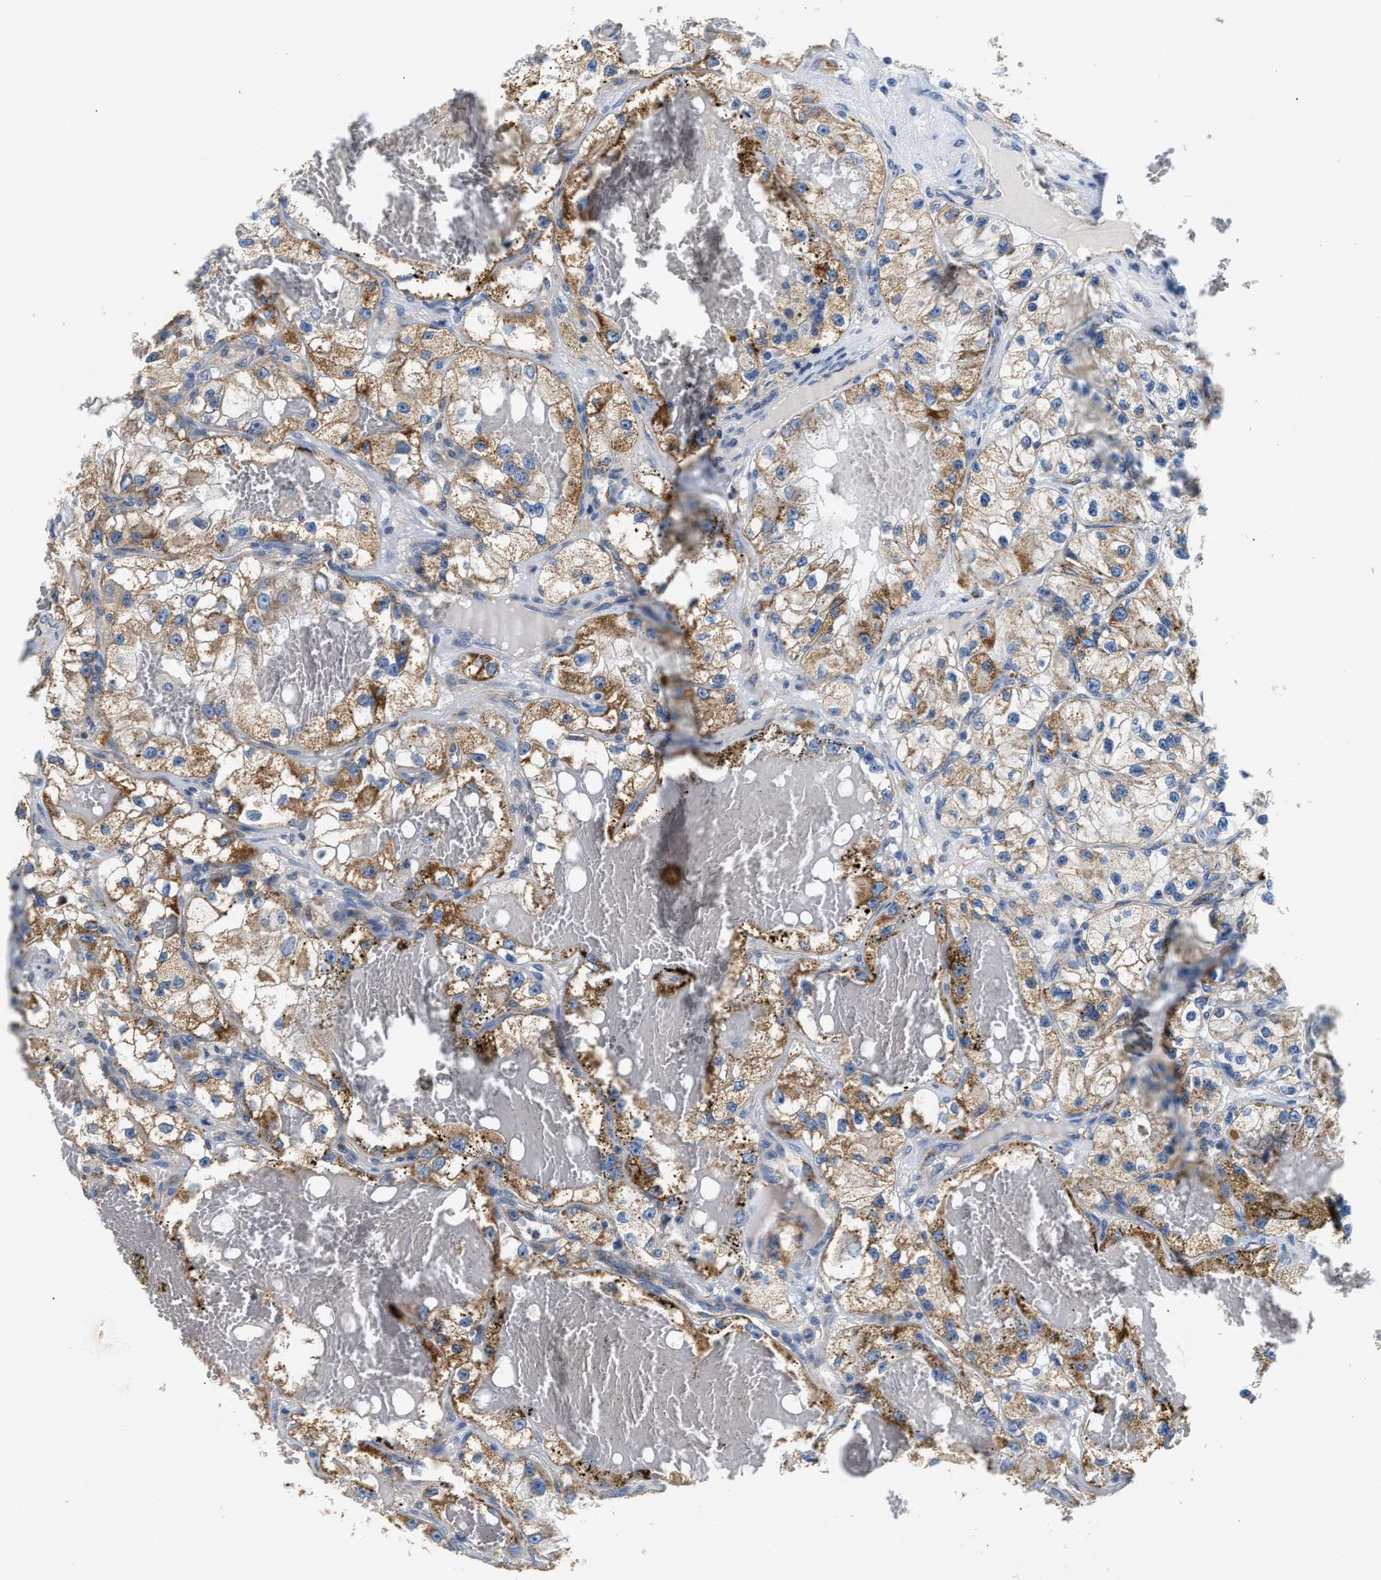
{"staining": {"intensity": "moderate", "quantity": ">75%", "location": "cytoplasmic/membranous"}, "tissue": "renal cancer", "cell_type": "Tumor cells", "image_type": "cancer", "snomed": [{"axis": "morphology", "description": "Adenocarcinoma, NOS"}, {"axis": "topography", "description": "Kidney"}], "caption": "Protein positivity by immunohistochemistry (IHC) demonstrates moderate cytoplasmic/membranous staining in about >75% of tumor cells in adenocarcinoma (renal). (DAB (3,3'-diaminobenzidine) IHC, brown staining for protein, blue staining for nuclei).", "gene": "CCM2", "patient": {"sex": "female", "age": 57}}